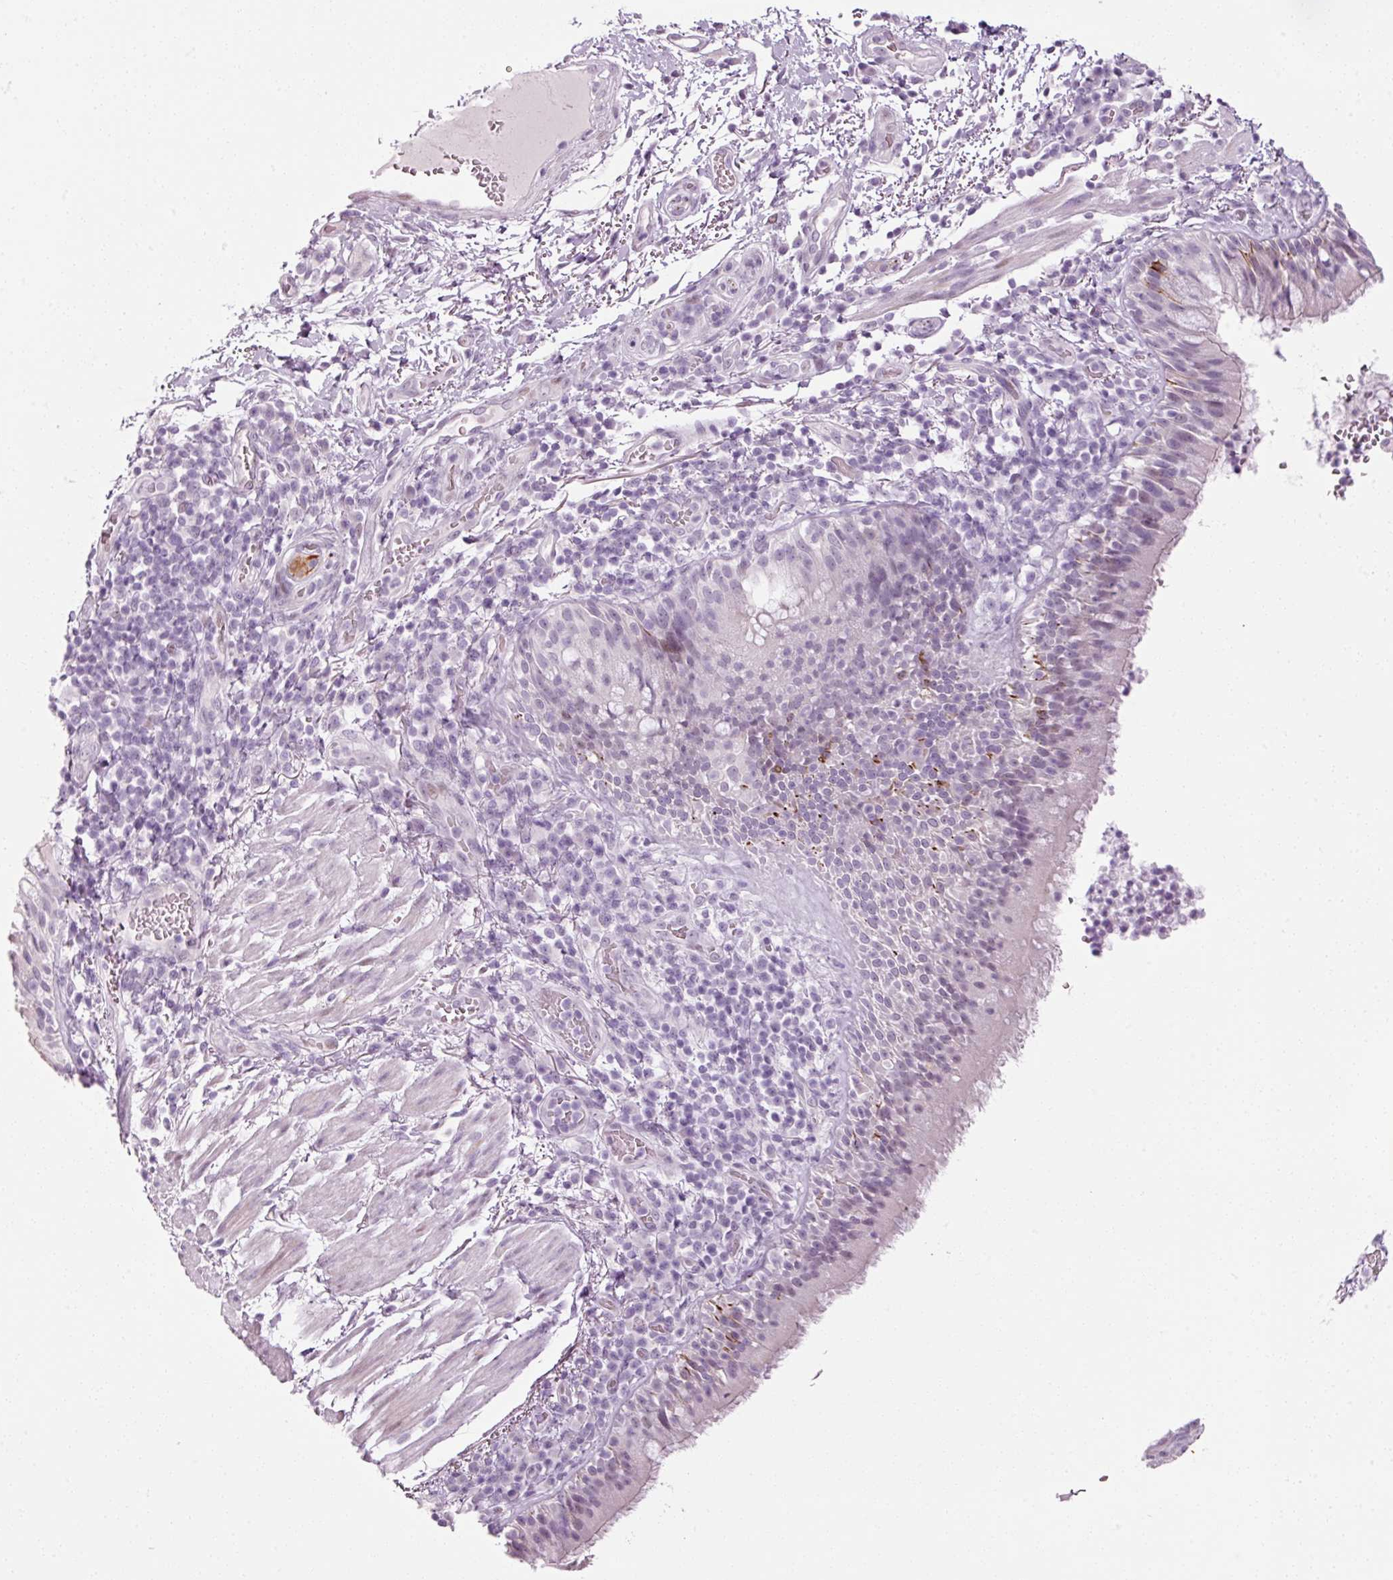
{"staining": {"intensity": "weak", "quantity": "<25%", "location": "nuclear"}, "tissue": "bronchus", "cell_type": "Respiratory epithelial cells", "image_type": "normal", "snomed": [{"axis": "morphology", "description": "Normal tissue, NOS"}, {"axis": "topography", "description": "Cartilage tissue"}, {"axis": "topography", "description": "Bronchus"}], "caption": "Immunohistochemistry image of benign bronchus: human bronchus stained with DAB displays no significant protein expression in respiratory epithelial cells. (DAB (3,3'-diaminobenzidine) immunohistochemistry (IHC) with hematoxylin counter stain).", "gene": "ANKRD20A1", "patient": {"sex": "male", "age": 56}}